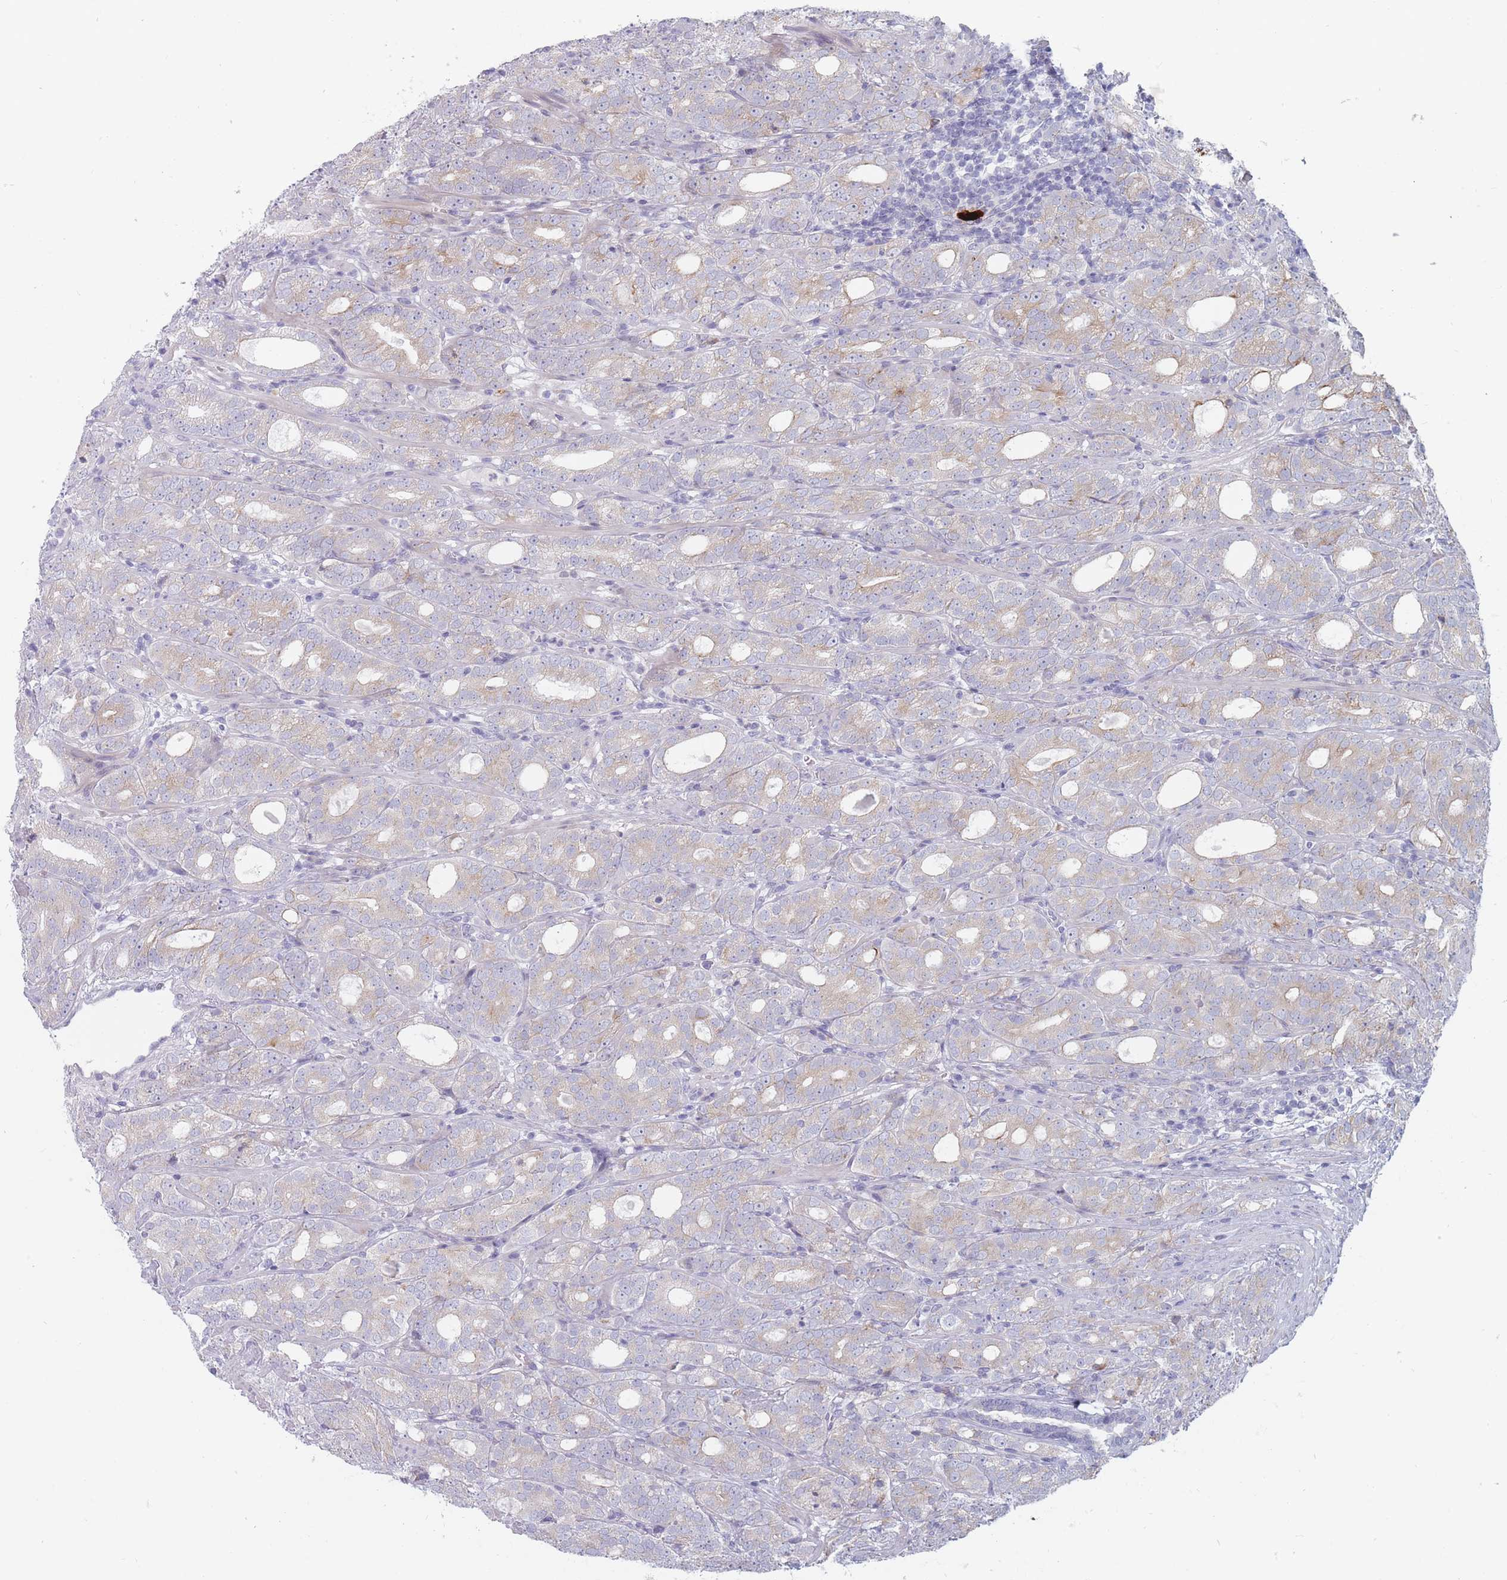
{"staining": {"intensity": "weak", "quantity": "25%-75%", "location": "cytoplasmic/membranous"}, "tissue": "prostate cancer", "cell_type": "Tumor cells", "image_type": "cancer", "snomed": [{"axis": "morphology", "description": "Adenocarcinoma, High grade"}, {"axis": "topography", "description": "Prostate"}], "caption": "Tumor cells show weak cytoplasmic/membranous positivity in about 25%-75% of cells in prostate cancer (adenocarcinoma (high-grade)).", "gene": "SPATS1", "patient": {"sex": "male", "age": 64}}